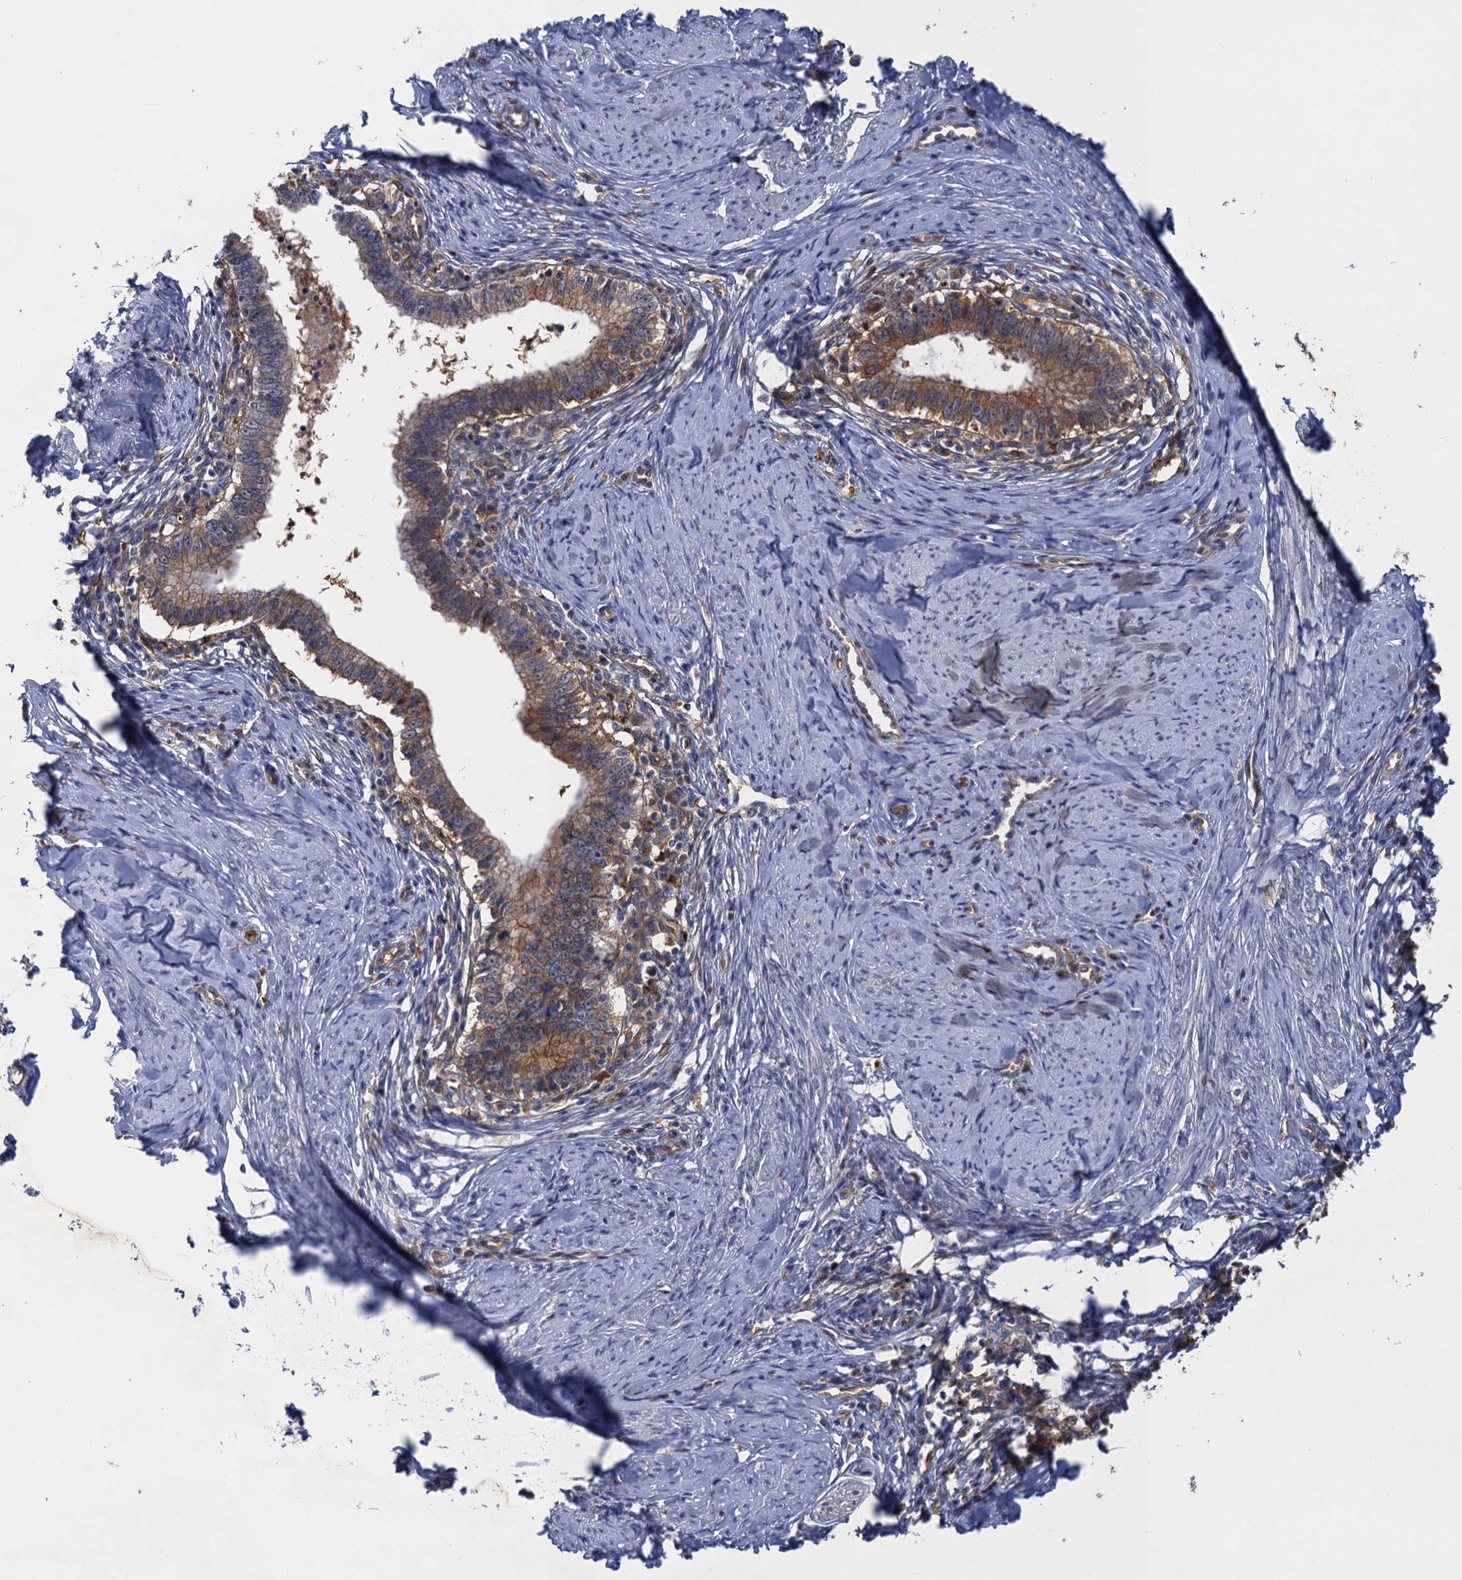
{"staining": {"intensity": "moderate", "quantity": ">75%", "location": "cytoplasmic/membranous"}, "tissue": "cervical cancer", "cell_type": "Tumor cells", "image_type": "cancer", "snomed": [{"axis": "morphology", "description": "Adenocarcinoma, NOS"}, {"axis": "topography", "description": "Cervix"}], "caption": "Protein expression analysis of cervical cancer (adenocarcinoma) demonstrates moderate cytoplasmic/membranous expression in approximately >75% of tumor cells.", "gene": "NEK8", "patient": {"sex": "female", "age": 36}}